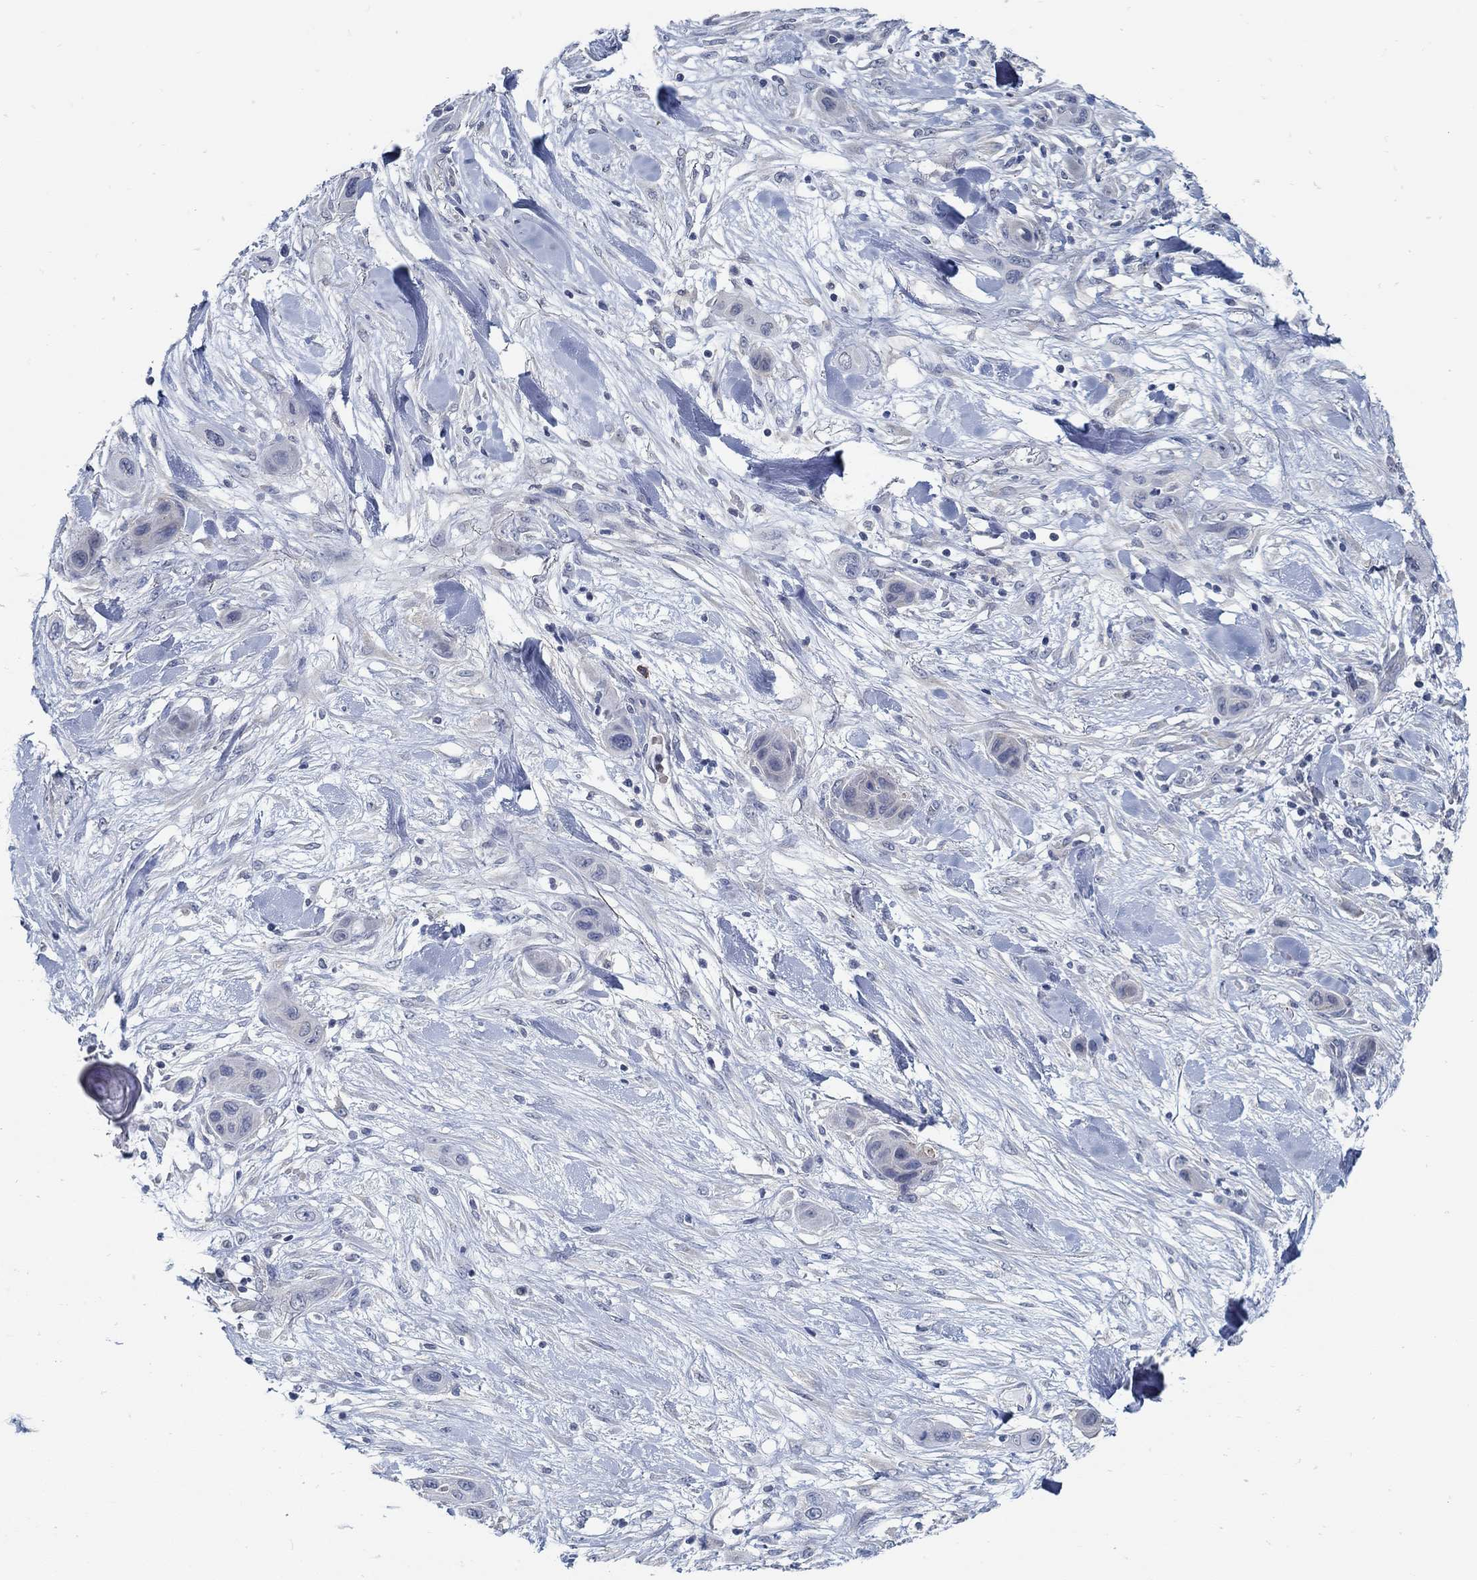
{"staining": {"intensity": "weak", "quantity": "<25%", "location": "cytoplasmic/membranous"}, "tissue": "skin cancer", "cell_type": "Tumor cells", "image_type": "cancer", "snomed": [{"axis": "morphology", "description": "Squamous cell carcinoma, NOS"}, {"axis": "topography", "description": "Skin"}], "caption": "This is an IHC micrograph of human skin cancer. There is no expression in tumor cells.", "gene": "PCDH11X", "patient": {"sex": "male", "age": 79}}